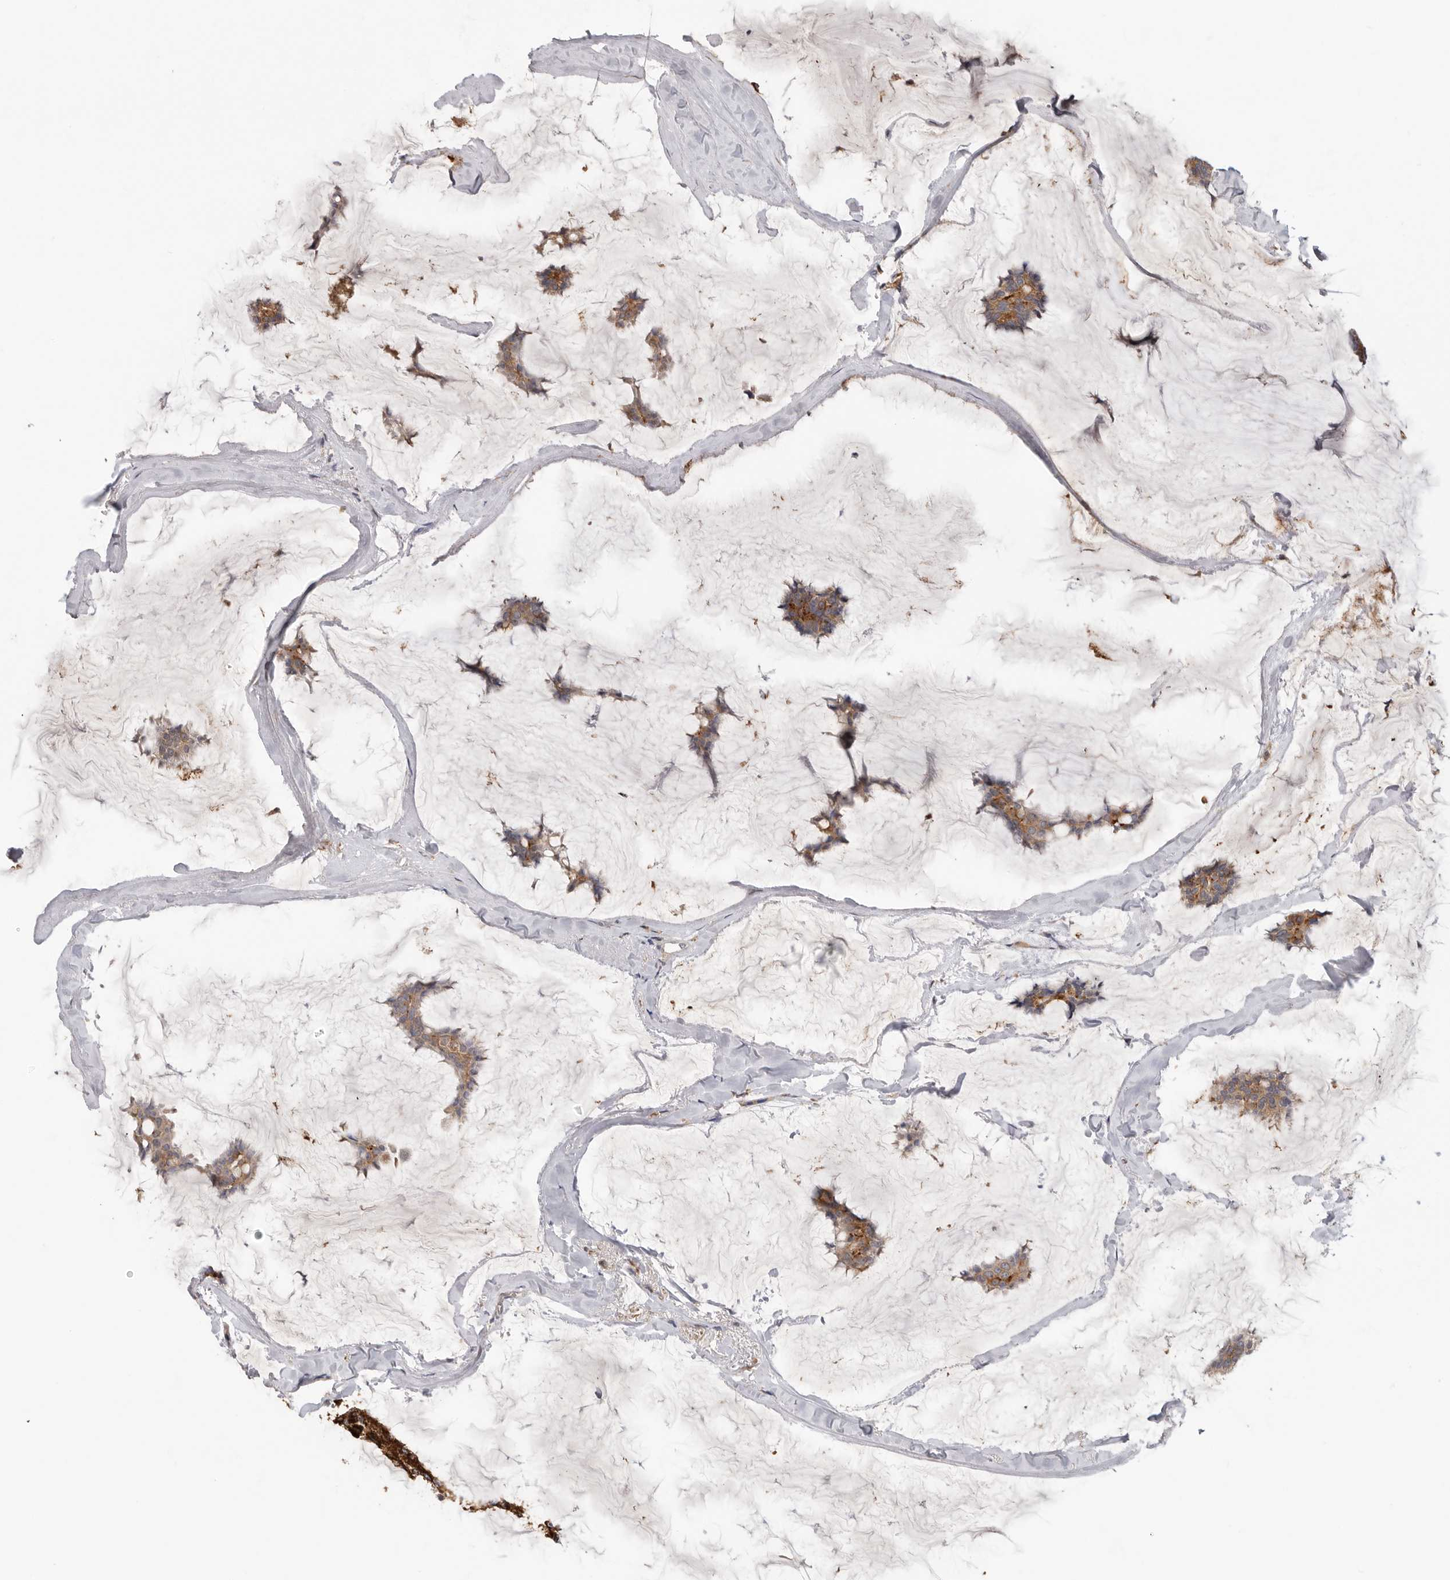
{"staining": {"intensity": "moderate", "quantity": ">75%", "location": "cytoplasmic/membranous"}, "tissue": "breast cancer", "cell_type": "Tumor cells", "image_type": "cancer", "snomed": [{"axis": "morphology", "description": "Duct carcinoma"}, {"axis": "topography", "description": "Breast"}], "caption": "Immunohistochemical staining of human intraductal carcinoma (breast) shows moderate cytoplasmic/membranous protein staining in approximately >75% of tumor cells.", "gene": "TFRC", "patient": {"sex": "female", "age": 93}}